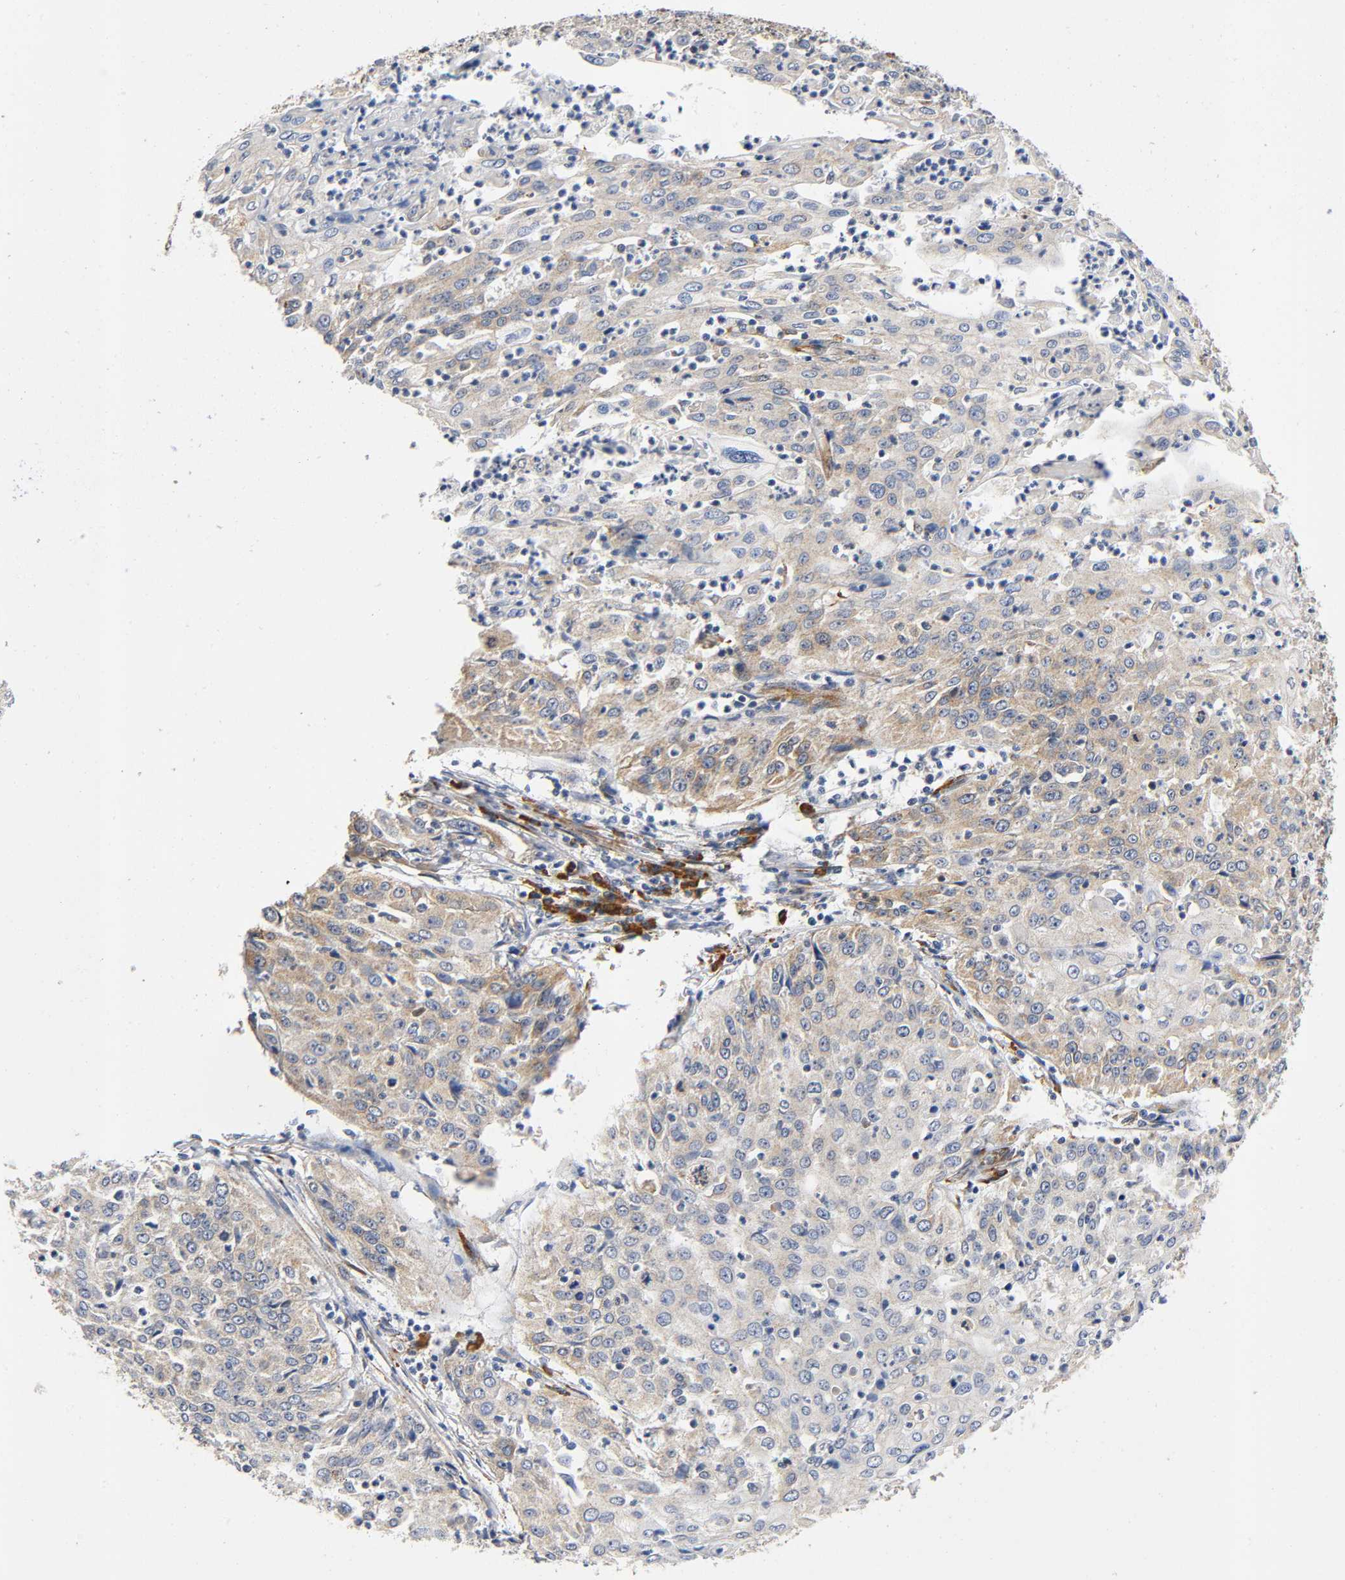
{"staining": {"intensity": "weak", "quantity": ">75%", "location": "cytoplasmic/membranous"}, "tissue": "cervical cancer", "cell_type": "Tumor cells", "image_type": "cancer", "snomed": [{"axis": "morphology", "description": "Squamous cell carcinoma, NOS"}, {"axis": "topography", "description": "Cervix"}], "caption": "Squamous cell carcinoma (cervical) stained with a protein marker reveals weak staining in tumor cells.", "gene": "SOS2", "patient": {"sex": "female", "age": 39}}